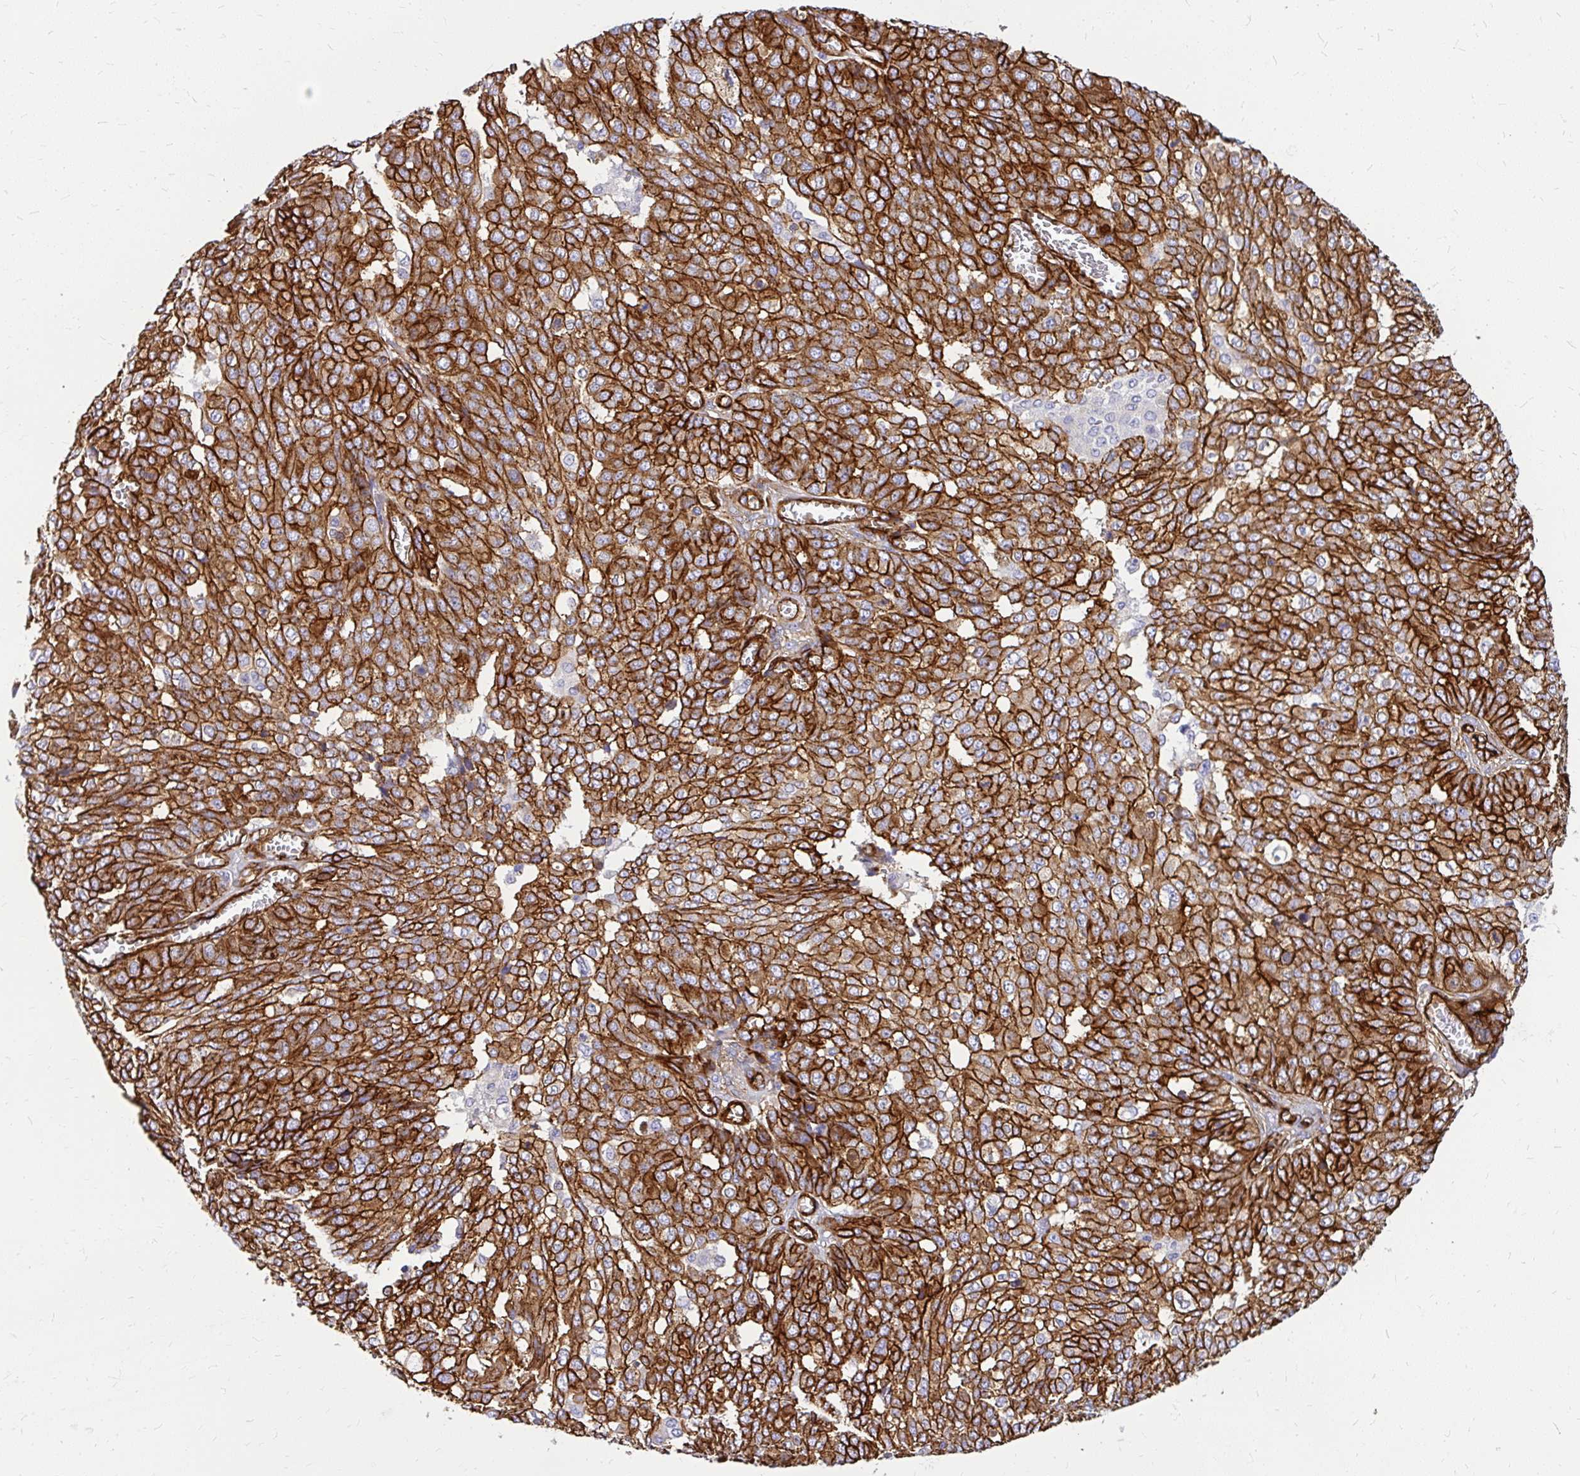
{"staining": {"intensity": "strong", "quantity": ">75%", "location": "cytoplasmic/membranous"}, "tissue": "ovarian cancer", "cell_type": "Tumor cells", "image_type": "cancer", "snomed": [{"axis": "morphology", "description": "Cystadenocarcinoma, serous, NOS"}, {"axis": "topography", "description": "Soft tissue"}, {"axis": "topography", "description": "Ovary"}], "caption": "IHC micrograph of ovarian serous cystadenocarcinoma stained for a protein (brown), which demonstrates high levels of strong cytoplasmic/membranous expression in approximately >75% of tumor cells.", "gene": "MAP1LC3B", "patient": {"sex": "female", "age": 57}}